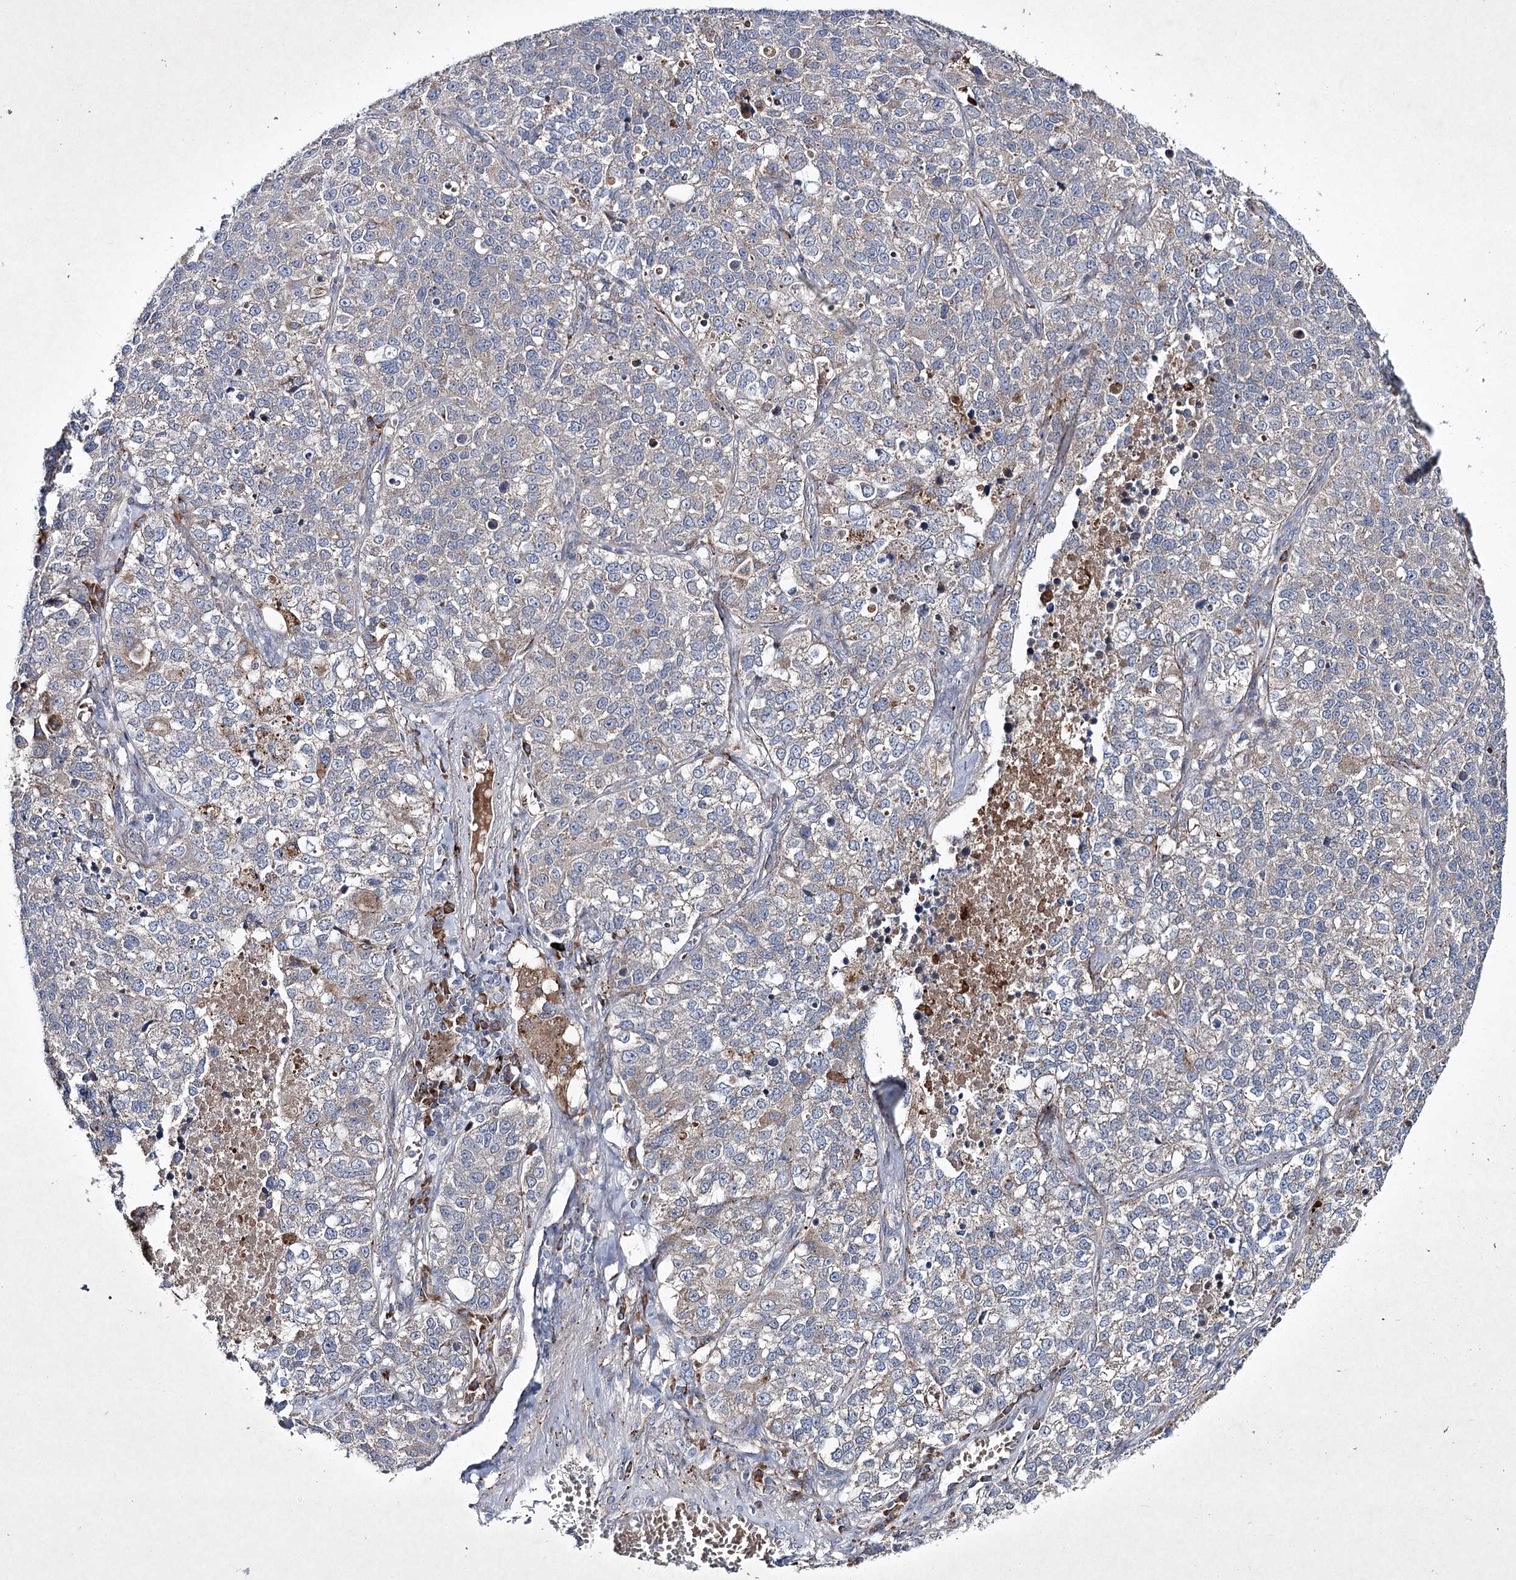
{"staining": {"intensity": "weak", "quantity": "25%-75%", "location": "cytoplasmic/membranous"}, "tissue": "lung cancer", "cell_type": "Tumor cells", "image_type": "cancer", "snomed": [{"axis": "morphology", "description": "Adenocarcinoma, NOS"}, {"axis": "topography", "description": "Lung"}], "caption": "Protein expression analysis of human adenocarcinoma (lung) reveals weak cytoplasmic/membranous positivity in approximately 25%-75% of tumor cells. (Brightfield microscopy of DAB IHC at high magnification).", "gene": "ALG9", "patient": {"sex": "male", "age": 49}}